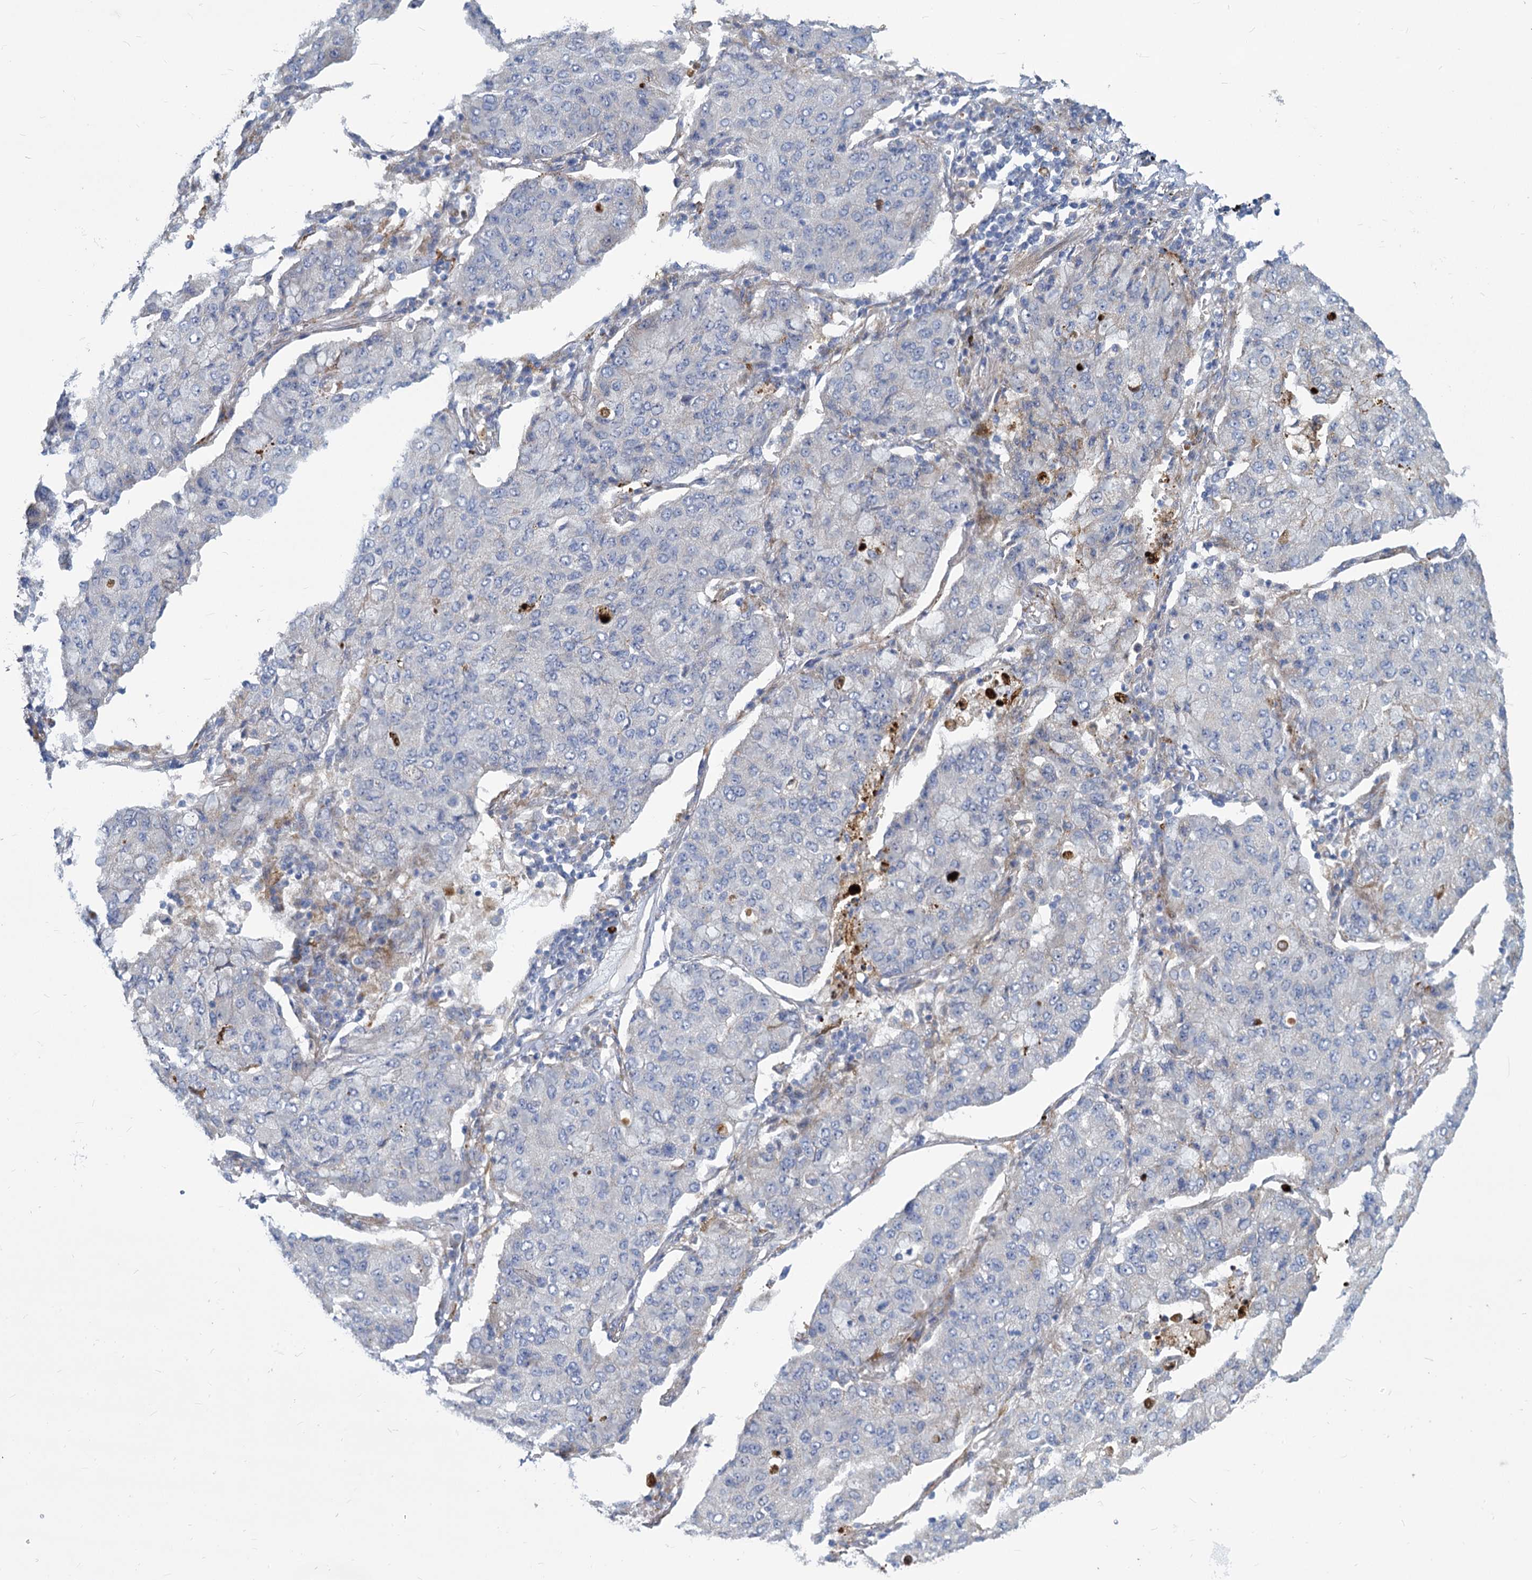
{"staining": {"intensity": "negative", "quantity": "none", "location": "none"}, "tissue": "lung cancer", "cell_type": "Tumor cells", "image_type": "cancer", "snomed": [{"axis": "morphology", "description": "Squamous cell carcinoma, NOS"}, {"axis": "topography", "description": "Lung"}], "caption": "This is an IHC histopathology image of lung cancer (squamous cell carcinoma). There is no staining in tumor cells.", "gene": "TRIM77", "patient": {"sex": "male", "age": 74}}